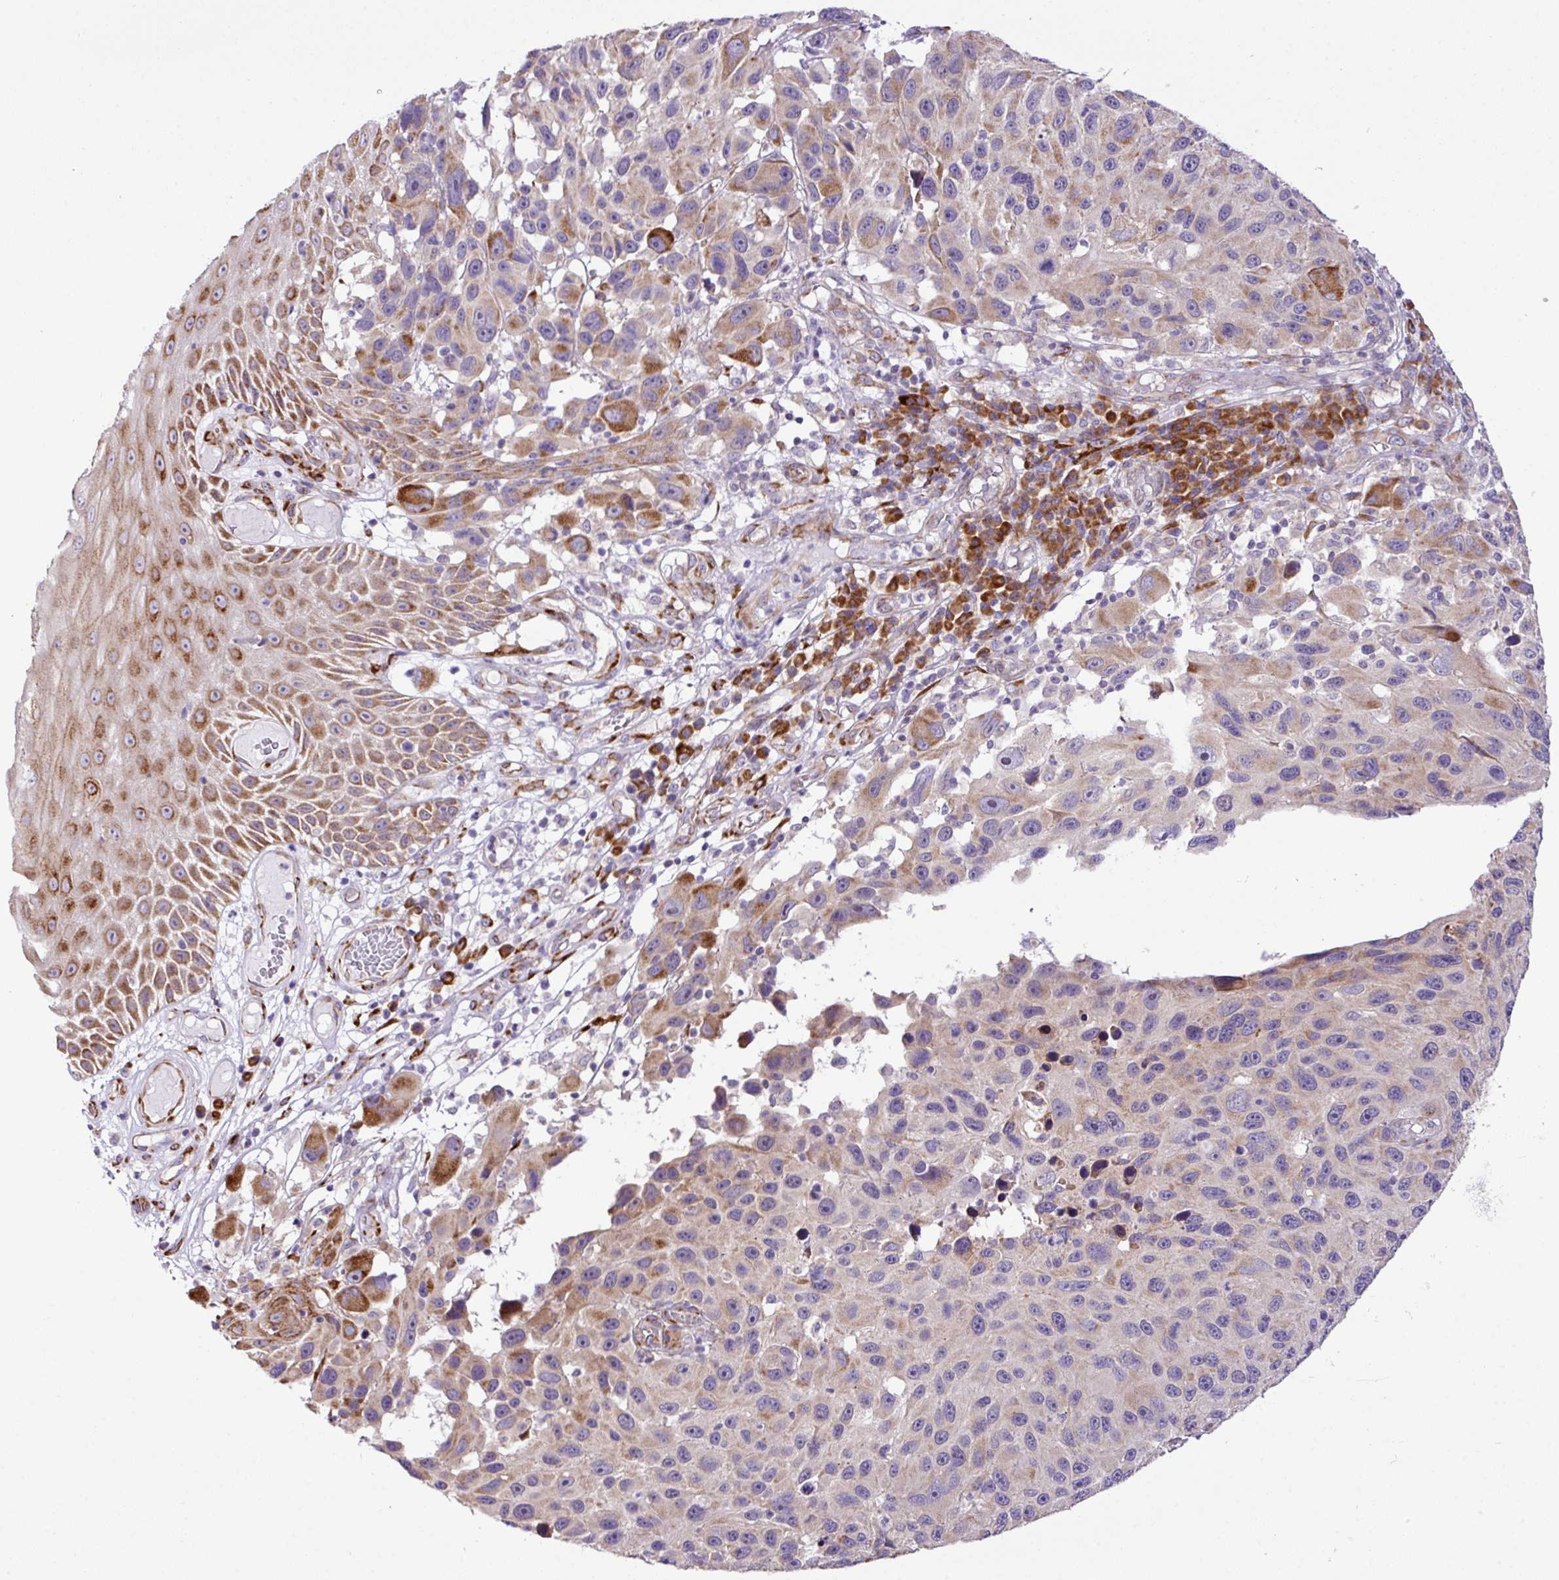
{"staining": {"intensity": "moderate", "quantity": "<25%", "location": "cytoplasmic/membranous"}, "tissue": "melanoma", "cell_type": "Tumor cells", "image_type": "cancer", "snomed": [{"axis": "morphology", "description": "Malignant melanoma, NOS"}, {"axis": "topography", "description": "Skin"}], "caption": "Protein expression analysis of melanoma demonstrates moderate cytoplasmic/membranous staining in about <25% of tumor cells.", "gene": "CFAP97", "patient": {"sex": "male", "age": 53}}